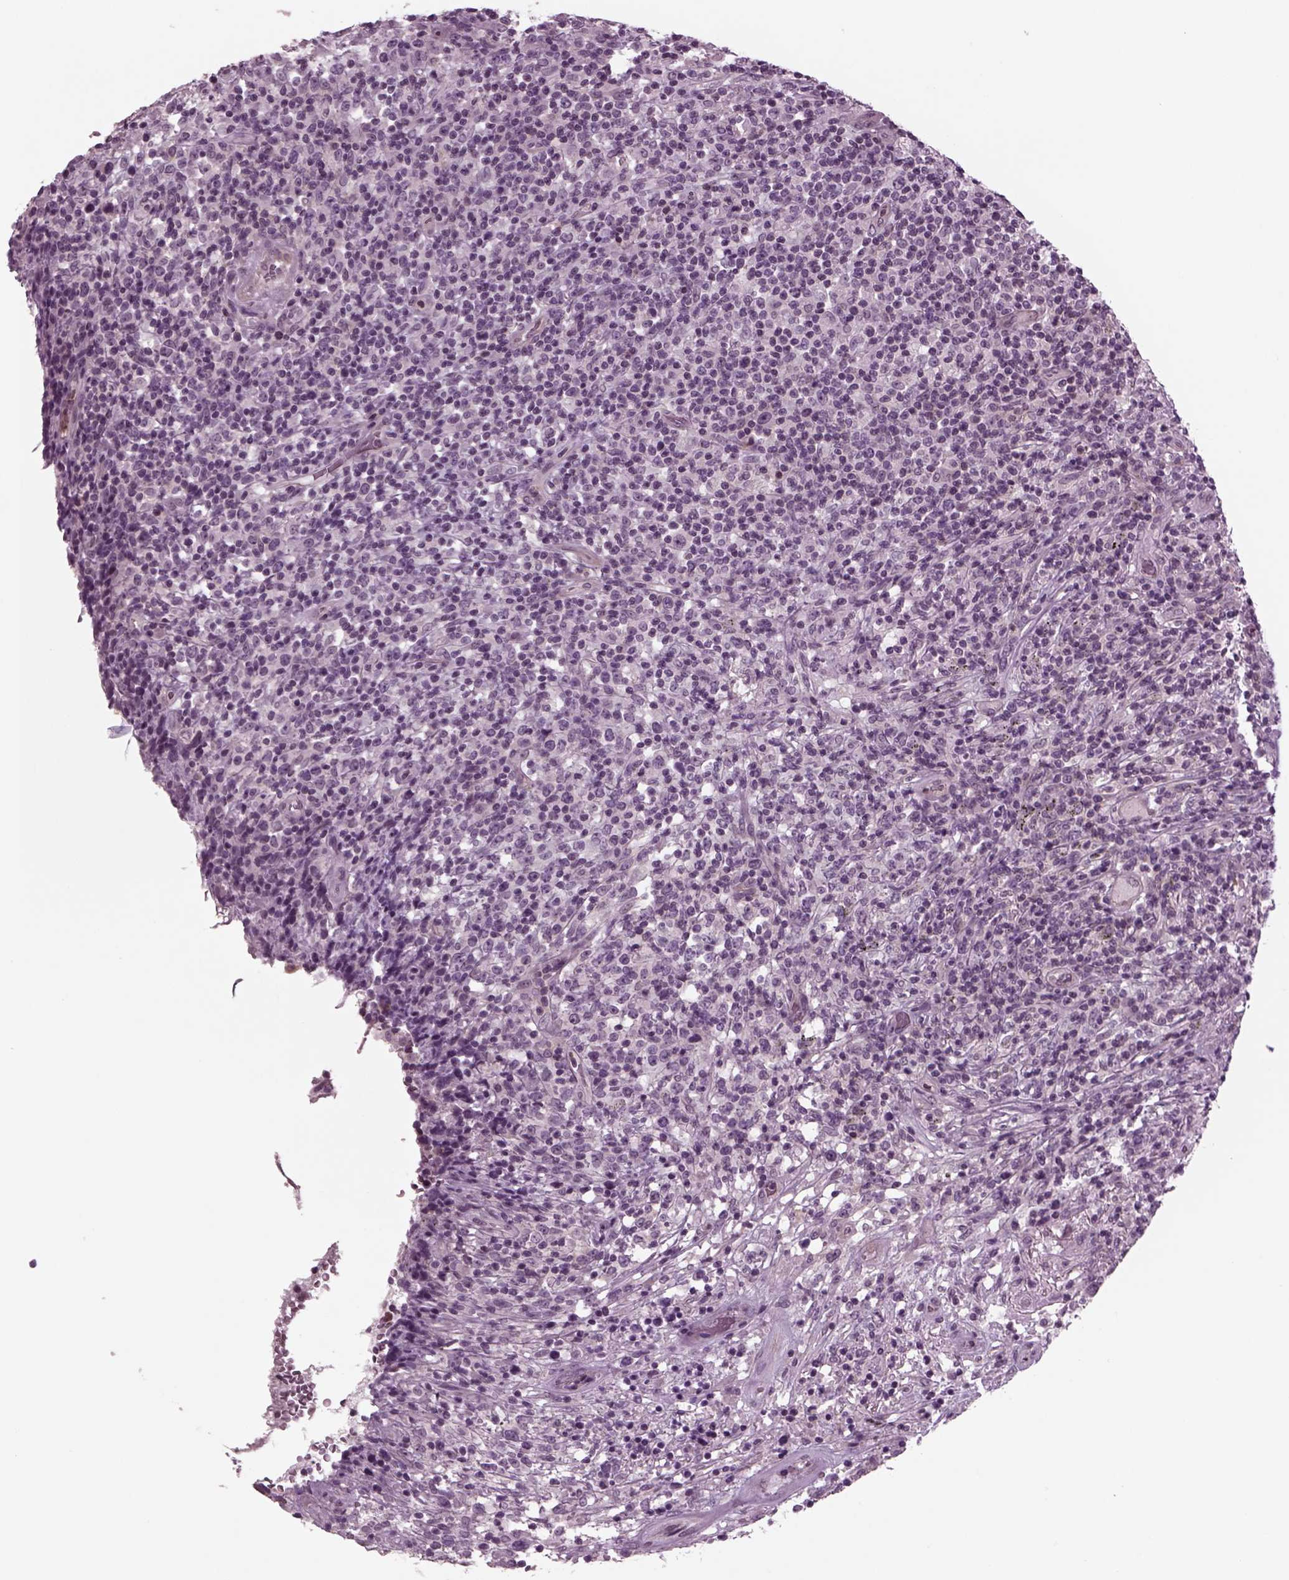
{"staining": {"intensity": "negative", "quantity": "none", "location": "none"}, "tissue": "lymphoma", "cell_type": "Tumor cells", "image_type": "cancer", "snomed": [{"axis": "morphology", "description": "Malignant lymphoma, non-Hodgkin's type, High grade"}, {"axis": "topography", "description": "Lung"}], "caption": "Tumor cells show no significant positivity in high-grade malignant lymphoma, non-Hodgkin's type.", "gene": "ODF3", "patient": {"sex": "male", "age": 79}}